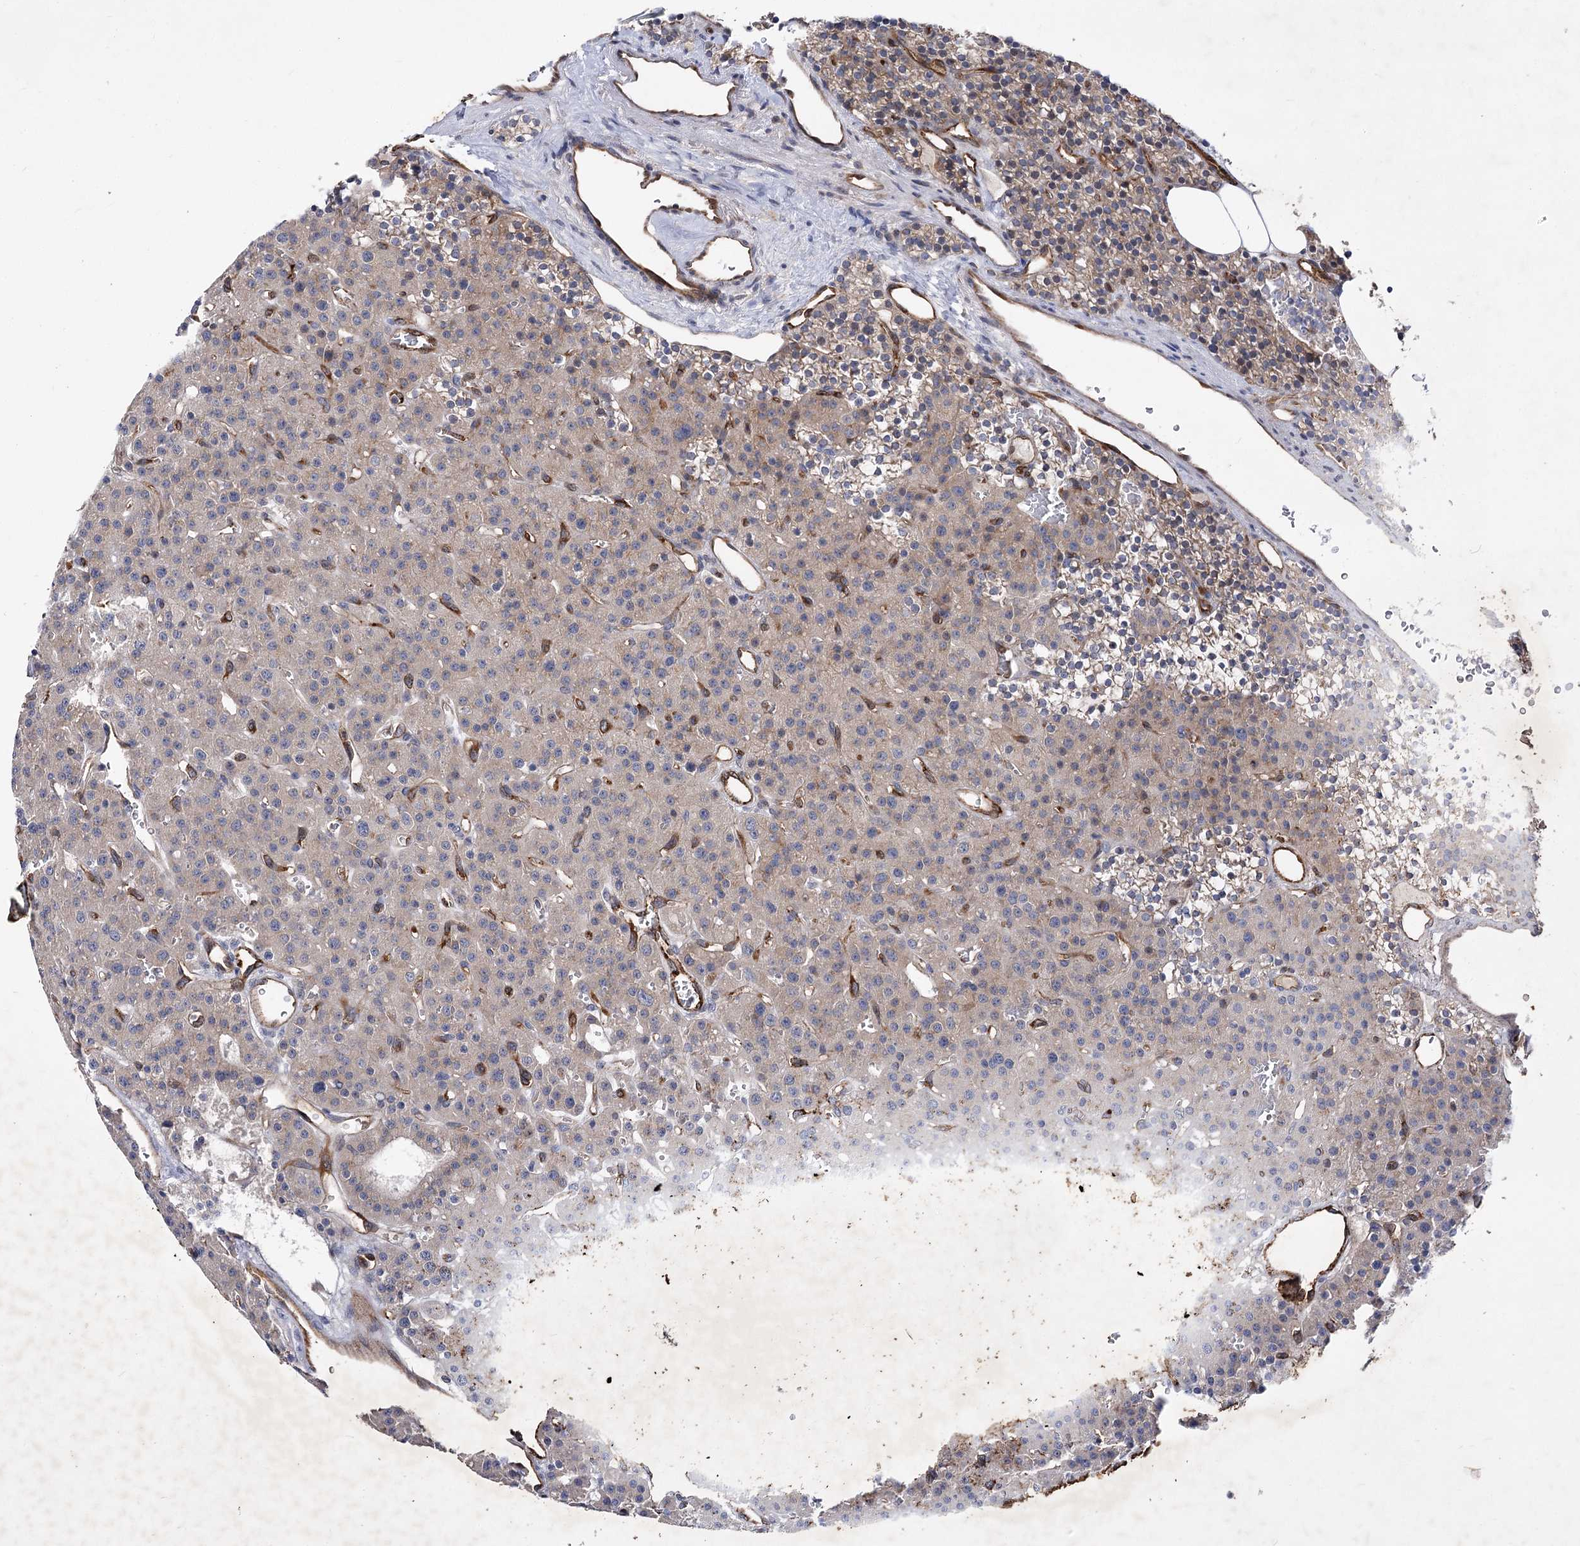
{"staining": {"intensity": "weak", "quantity": "25%-75%", "location": "cytoplasmic/membranous"}, "tissue": "parathyroid gland", "cell_type": "Glandular cells", "image_type": "normal", "snomed": [{"axis": "morphology", "description": "Normal tissue, NOS"}, {"axis": "morphology", "description": "Adenoma, NOS"}, {"axis": "topography", "description": "Parathyroid gland"}], "caption": "High-magnification brightfield microscopy of normal parathyroid gland stained with DAB (3,3'-diaminobenzidine) (brown) and counterstained with hematoxylin (blue). glandular cells exhibit weak cytoplasmic/membranous staining is present in about25%-75% of cells.", "gene": "ARHGAP31", "patient": {"sex": "female", "age": 81}}